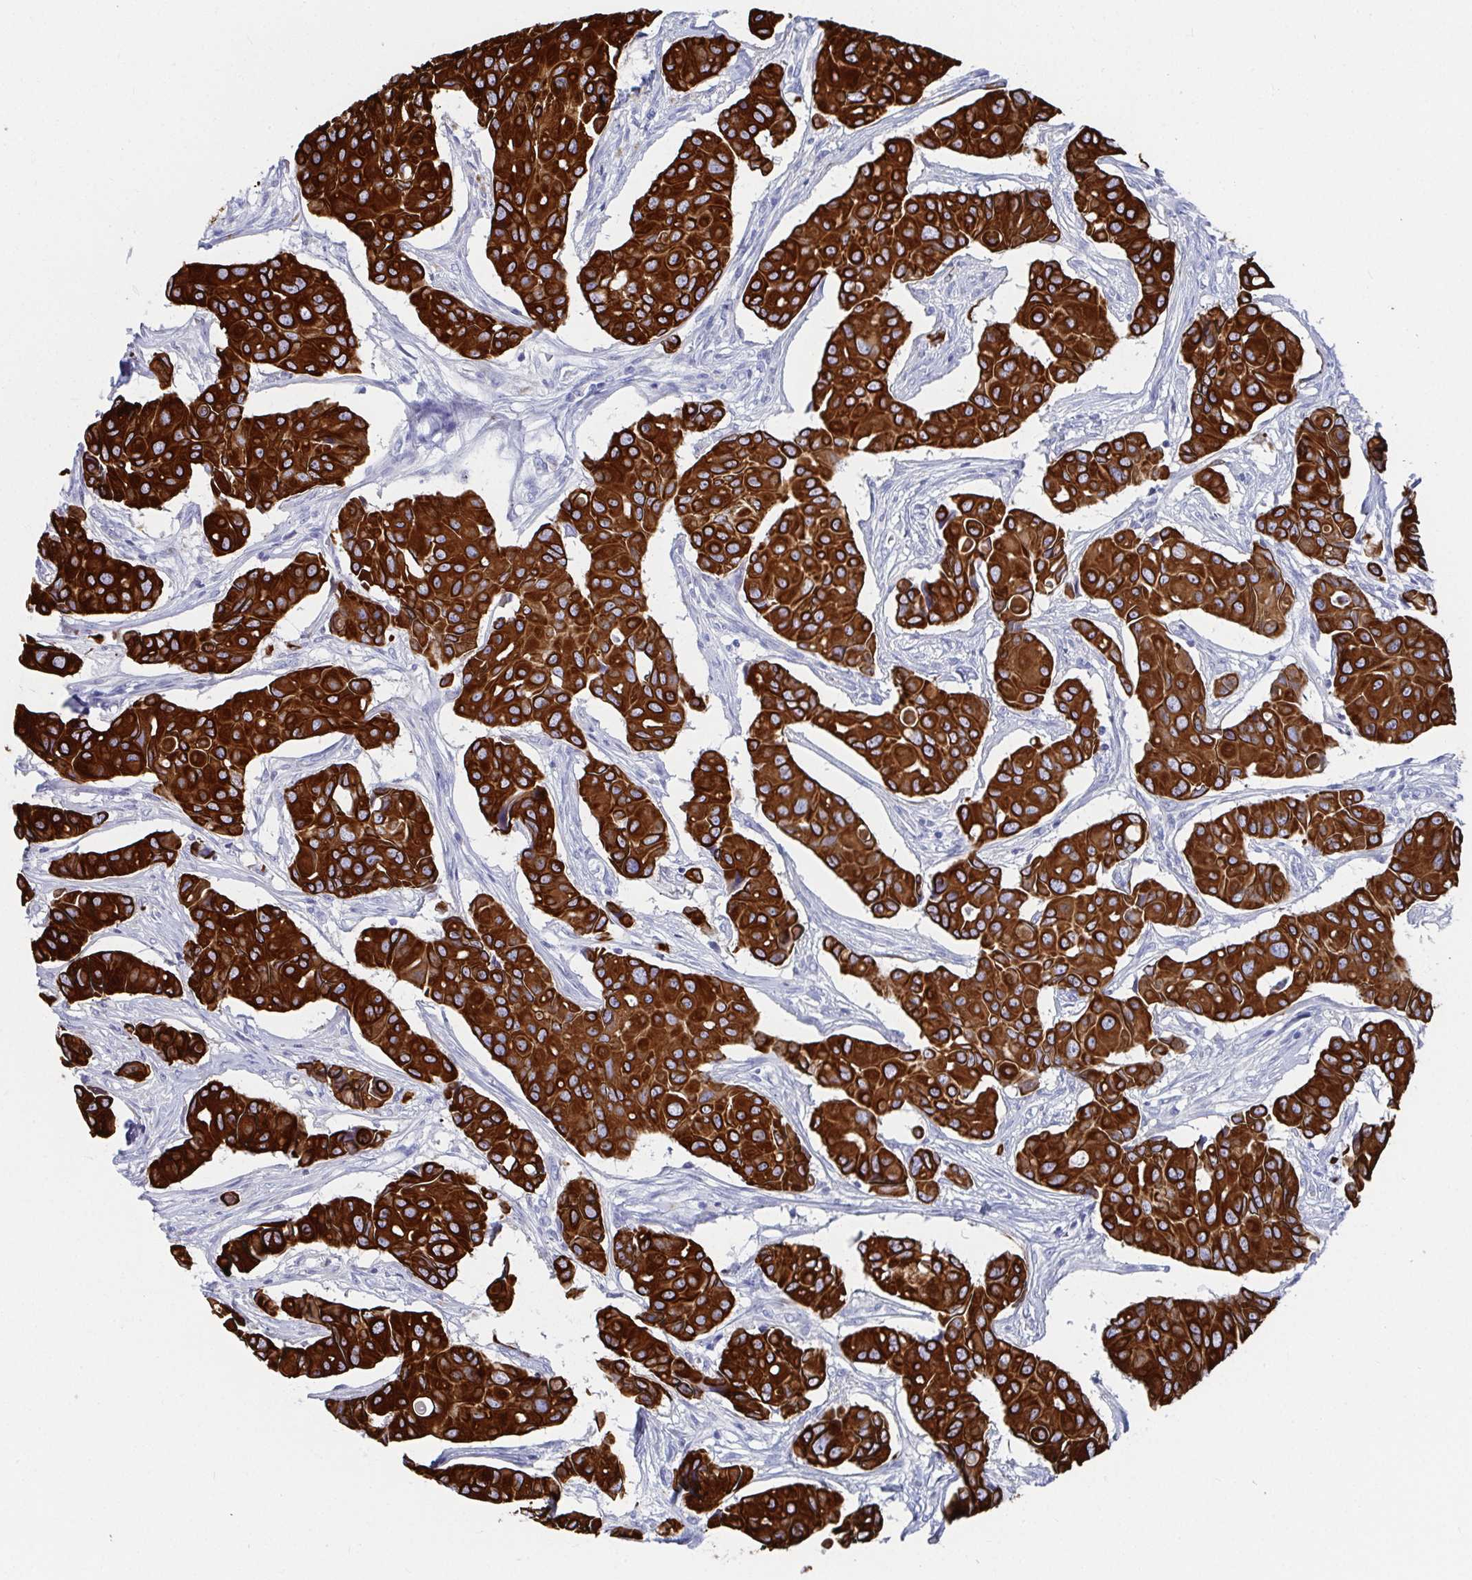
{"staining": {"intensity": "strong", "quantity": ">75%", "location": "cytoplasmic/membranous"}, "tissue": "breast cancer", "cell_type": "Tumor cells", "image_type": "cancer", "snomed": [{"axis": "morphology", "description": "Normal tissue, NOS"}, {"axis": "morphology", "description": "Duct carcinoma"}, {"axis": "topography", "description": "Skin"}, {"axis": "topography", "description": "Breast"}], "caption": "This histopathology image exhibits intraductal carcinoma (breast) stained with IHC to label a protein in brown. The cytoplasmic/membranous of tumor cells show strong positivity for the protein. Nuclei are counter-stained blue.", "gene": "CLDN8", "patient": {"sex": "female", "age": 54}}